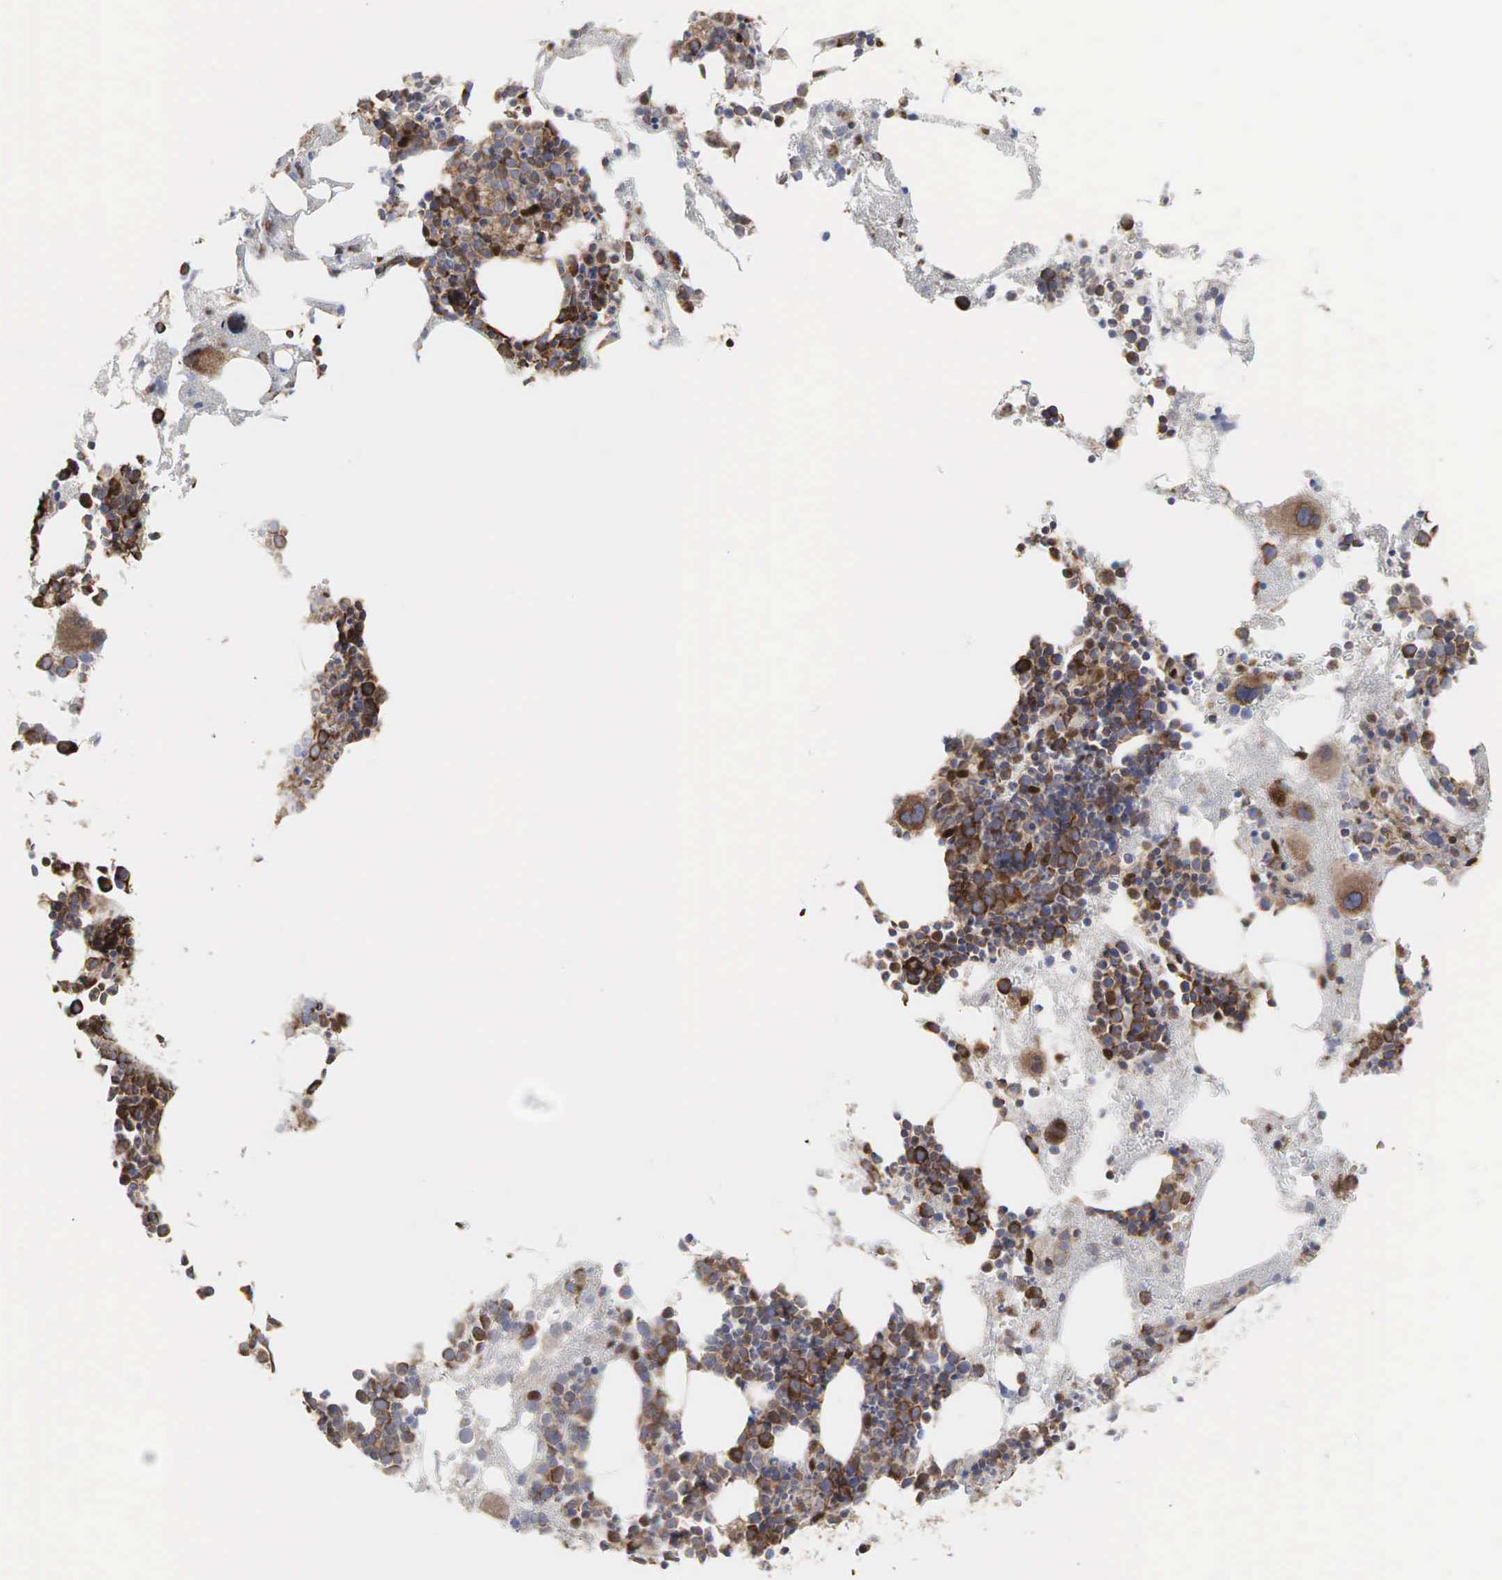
{"staining": {"intensity": "strong", "quantity": "25%-75%", "location": "cytoplasmic/membranous"}, "tissue": "bone marrow", "cell_type": "Hematopoietic cells", "image_type": "normal", "snomed": [{"axis": "morphology", "description": "Normal tissue, NOS"}, {"axis": "topography", "description": "Bone marrow"}], "caption": "A histopathology image showing strong cytoplasmic/membranous expression in about 25%-75% of hematopoietic cells in benign bone marrow, as visualized by brown immunohistochemical staining.", "gene": "PABPC5", "patient": {"sex": "male", "age": 75}}